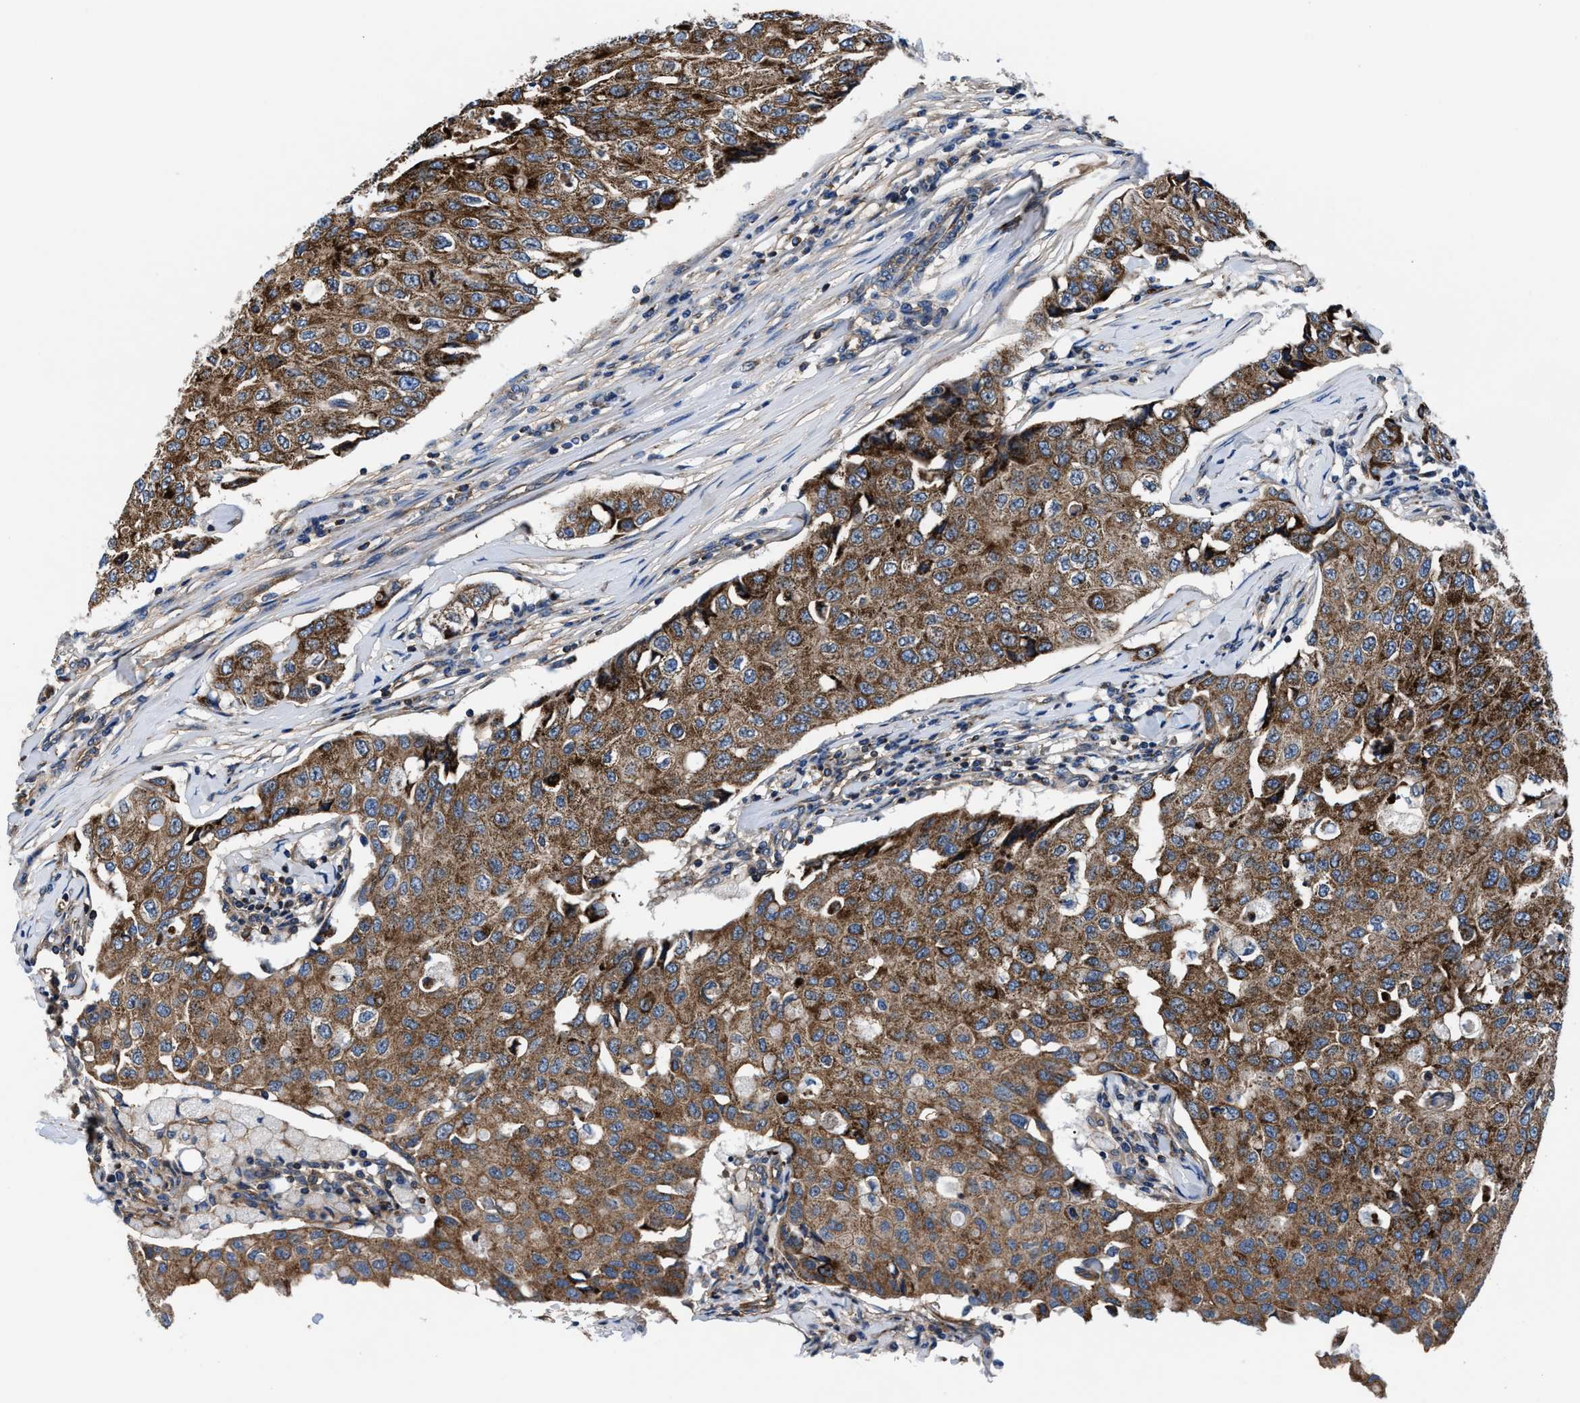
{"staining": {"intensity": "moderate", "quantity": ">75%", "location": "cytoplasmic/membranous"}, "tissue": "breast cancer", "cell_type": "Tumor cells", "image_type": "cancer", "snomed": [{"axis": "morphology", "description": "Duct carcinoma"}, {"axis": "topography", "description": "Breast"}], "caption": "Tumor cells demonstrate medium levels of moderate cytoplasmic/membranous staining in approximately >75% of cells in intraductal carcinoma (breast).", "gene": "NKTR", "patient": {"sex": "female", "age": 80}}